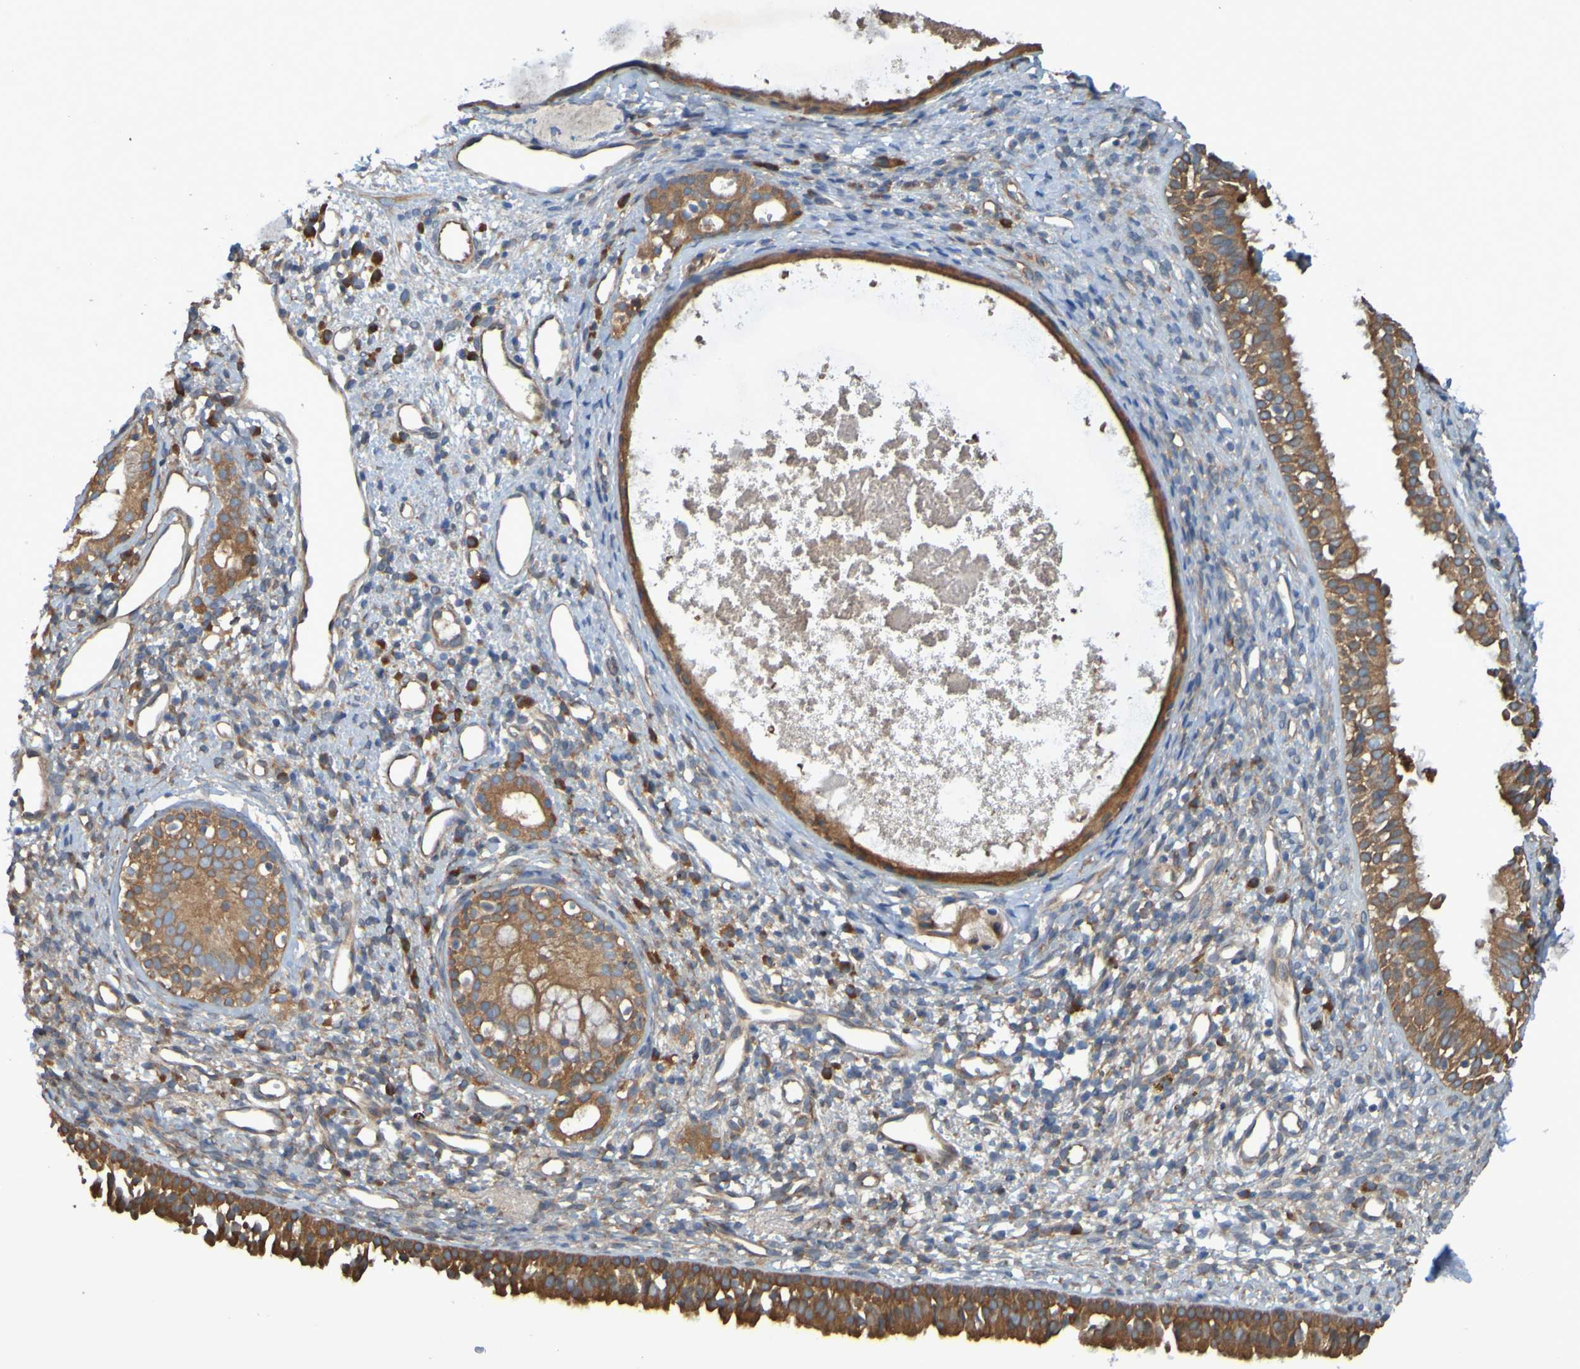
{"staining": {"intensity": "moderate", "quantity": ">75%", "location": "cytoplasmic/membranous"}, "tissue": "nasopharynx", "cell_type": "Respiratory epithelial cells", "image_type": "normal", "snomed": [{"axis": "morphology", "description": "Normal tissue, NOS"}, {"axis": "topography", "description": "Nasopharynx"}], "caption": "An image of nasopharynx stained for a protein reveals moderate cytoplasmic/membranous brown staining in respiratory epithelial cells.", "gene": "DNAJC4", "patient": {"sex": "male", "age": 22}}